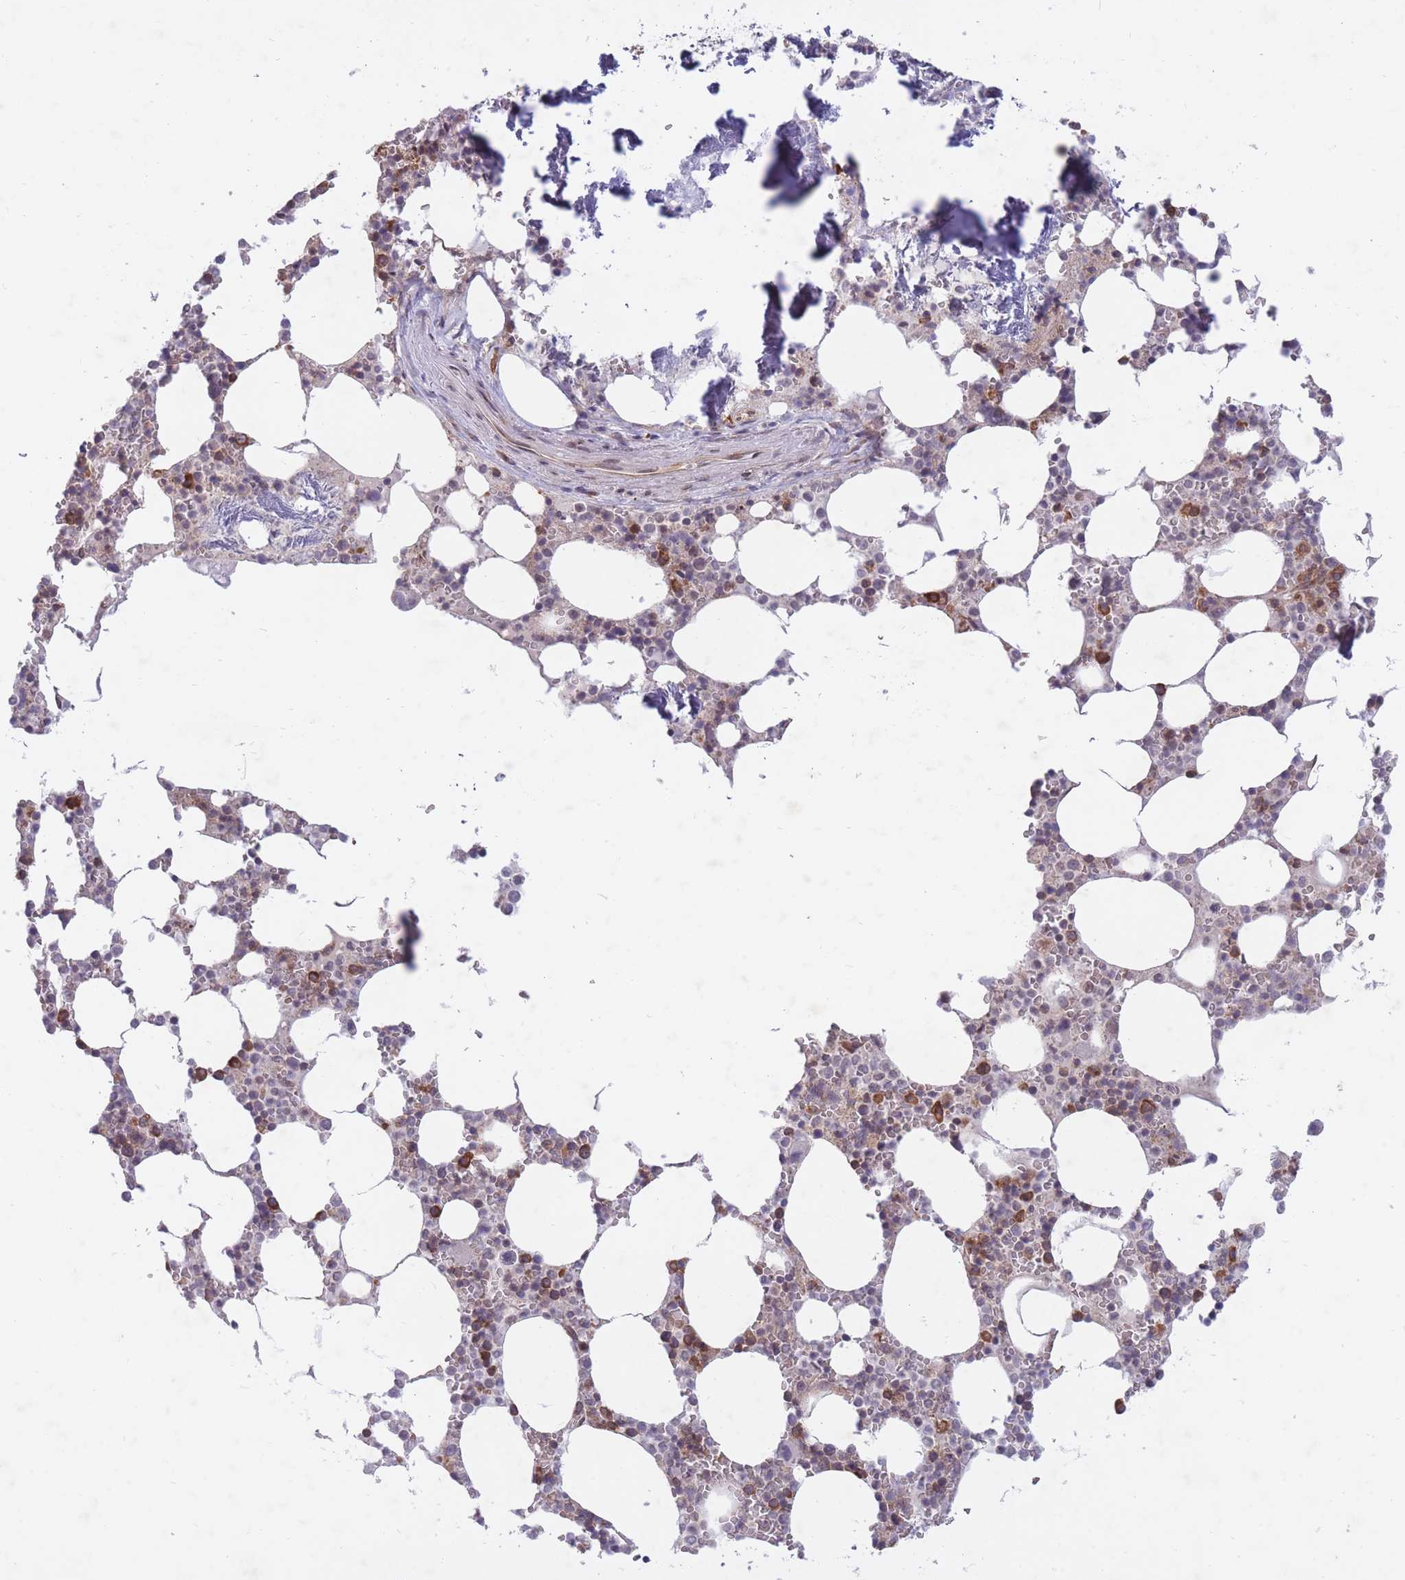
{"staining": {"intensity": "strong", "quantity": "25%-75%", "location": "cytoplasmic/membranous"}, "tissue": "bone marrow", "cell_type": "Hematopoietic cells", "image_type": "normal", "snomed": [{"axis": "morphology", "description": "Normal tissue, NOS"}, {"axis": "topography", "description": "Bone marrow"}], "caption": "Immunohistochemistry (IHC) (DAB (3,3'-diaminobenzidine)) staining of normal human bone marrow displays strong cytoplasmic/membranous protein expression in about 25%-75% of hematopoietic cells. (Stains: DAB (3,3'-diaminobenzidine) in brown, nuclei in blue, Microscopy: brightfield microscopy at high magnification).", "gene": "CCDC124", "patient": {"sex": "male", "age": 64}}